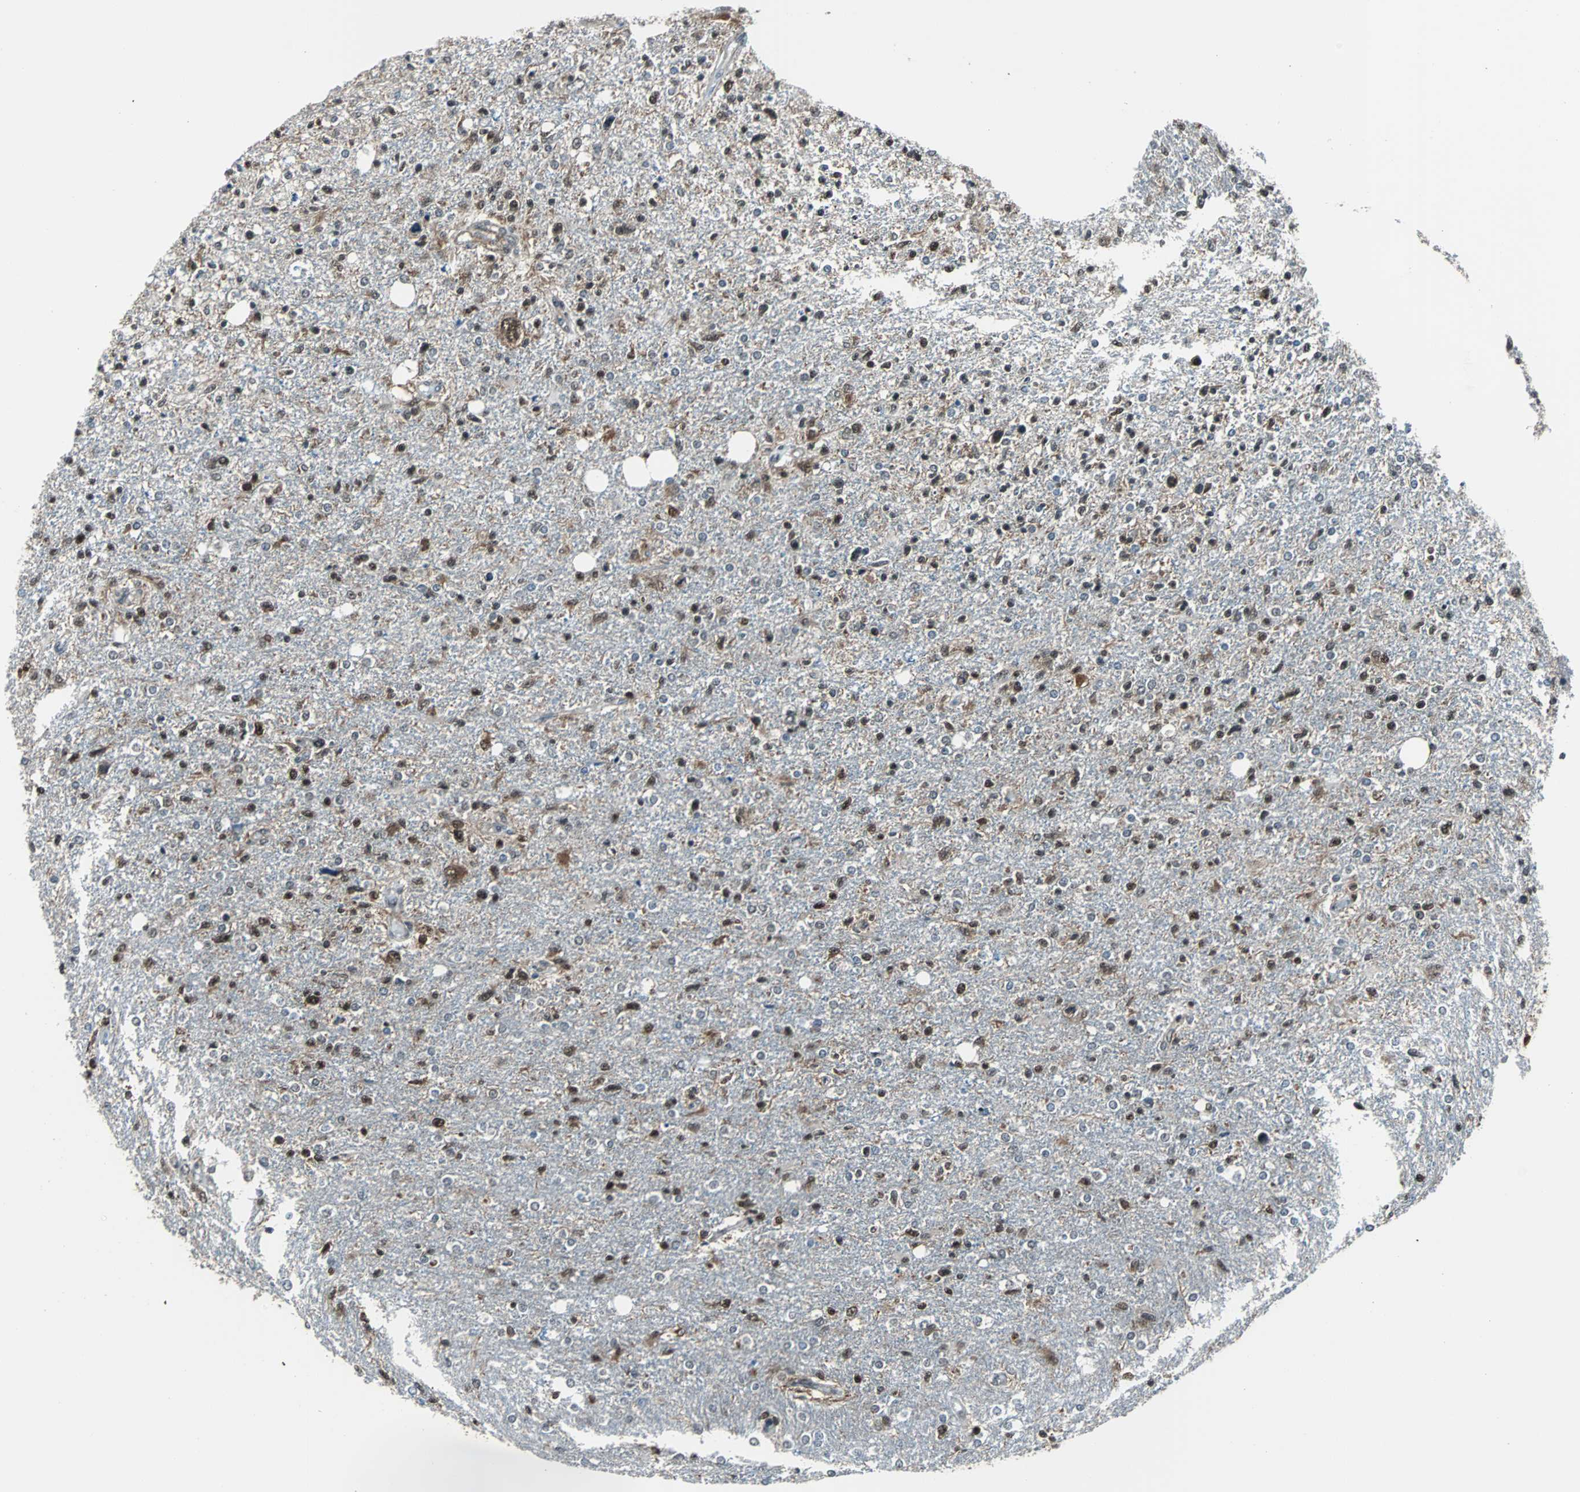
{"staining": {"intensity": "strong", "quantity": "25%-75%", "location": "cytoplasmic/membranous,nuclear"}, "tissue": "glioma", "cell_type": "Tumor cells", "image_type": "cancer", "snomed": [{"axis": "morphology", "description": "Glioma, malignant, High grade"}, {"axis": "topography", "description": "Cerebral cortex"}], "caption": "Protein expression analysis of glioma exhibits strong cytoplasmic/membranous and nuclear expression in approximately 25%-75% of tumor cells. (DAB IHC, brown staining for protein, blue staining for nuclei).", "gene": "VCP", "patient": {"sex": "male", "age": 76}}